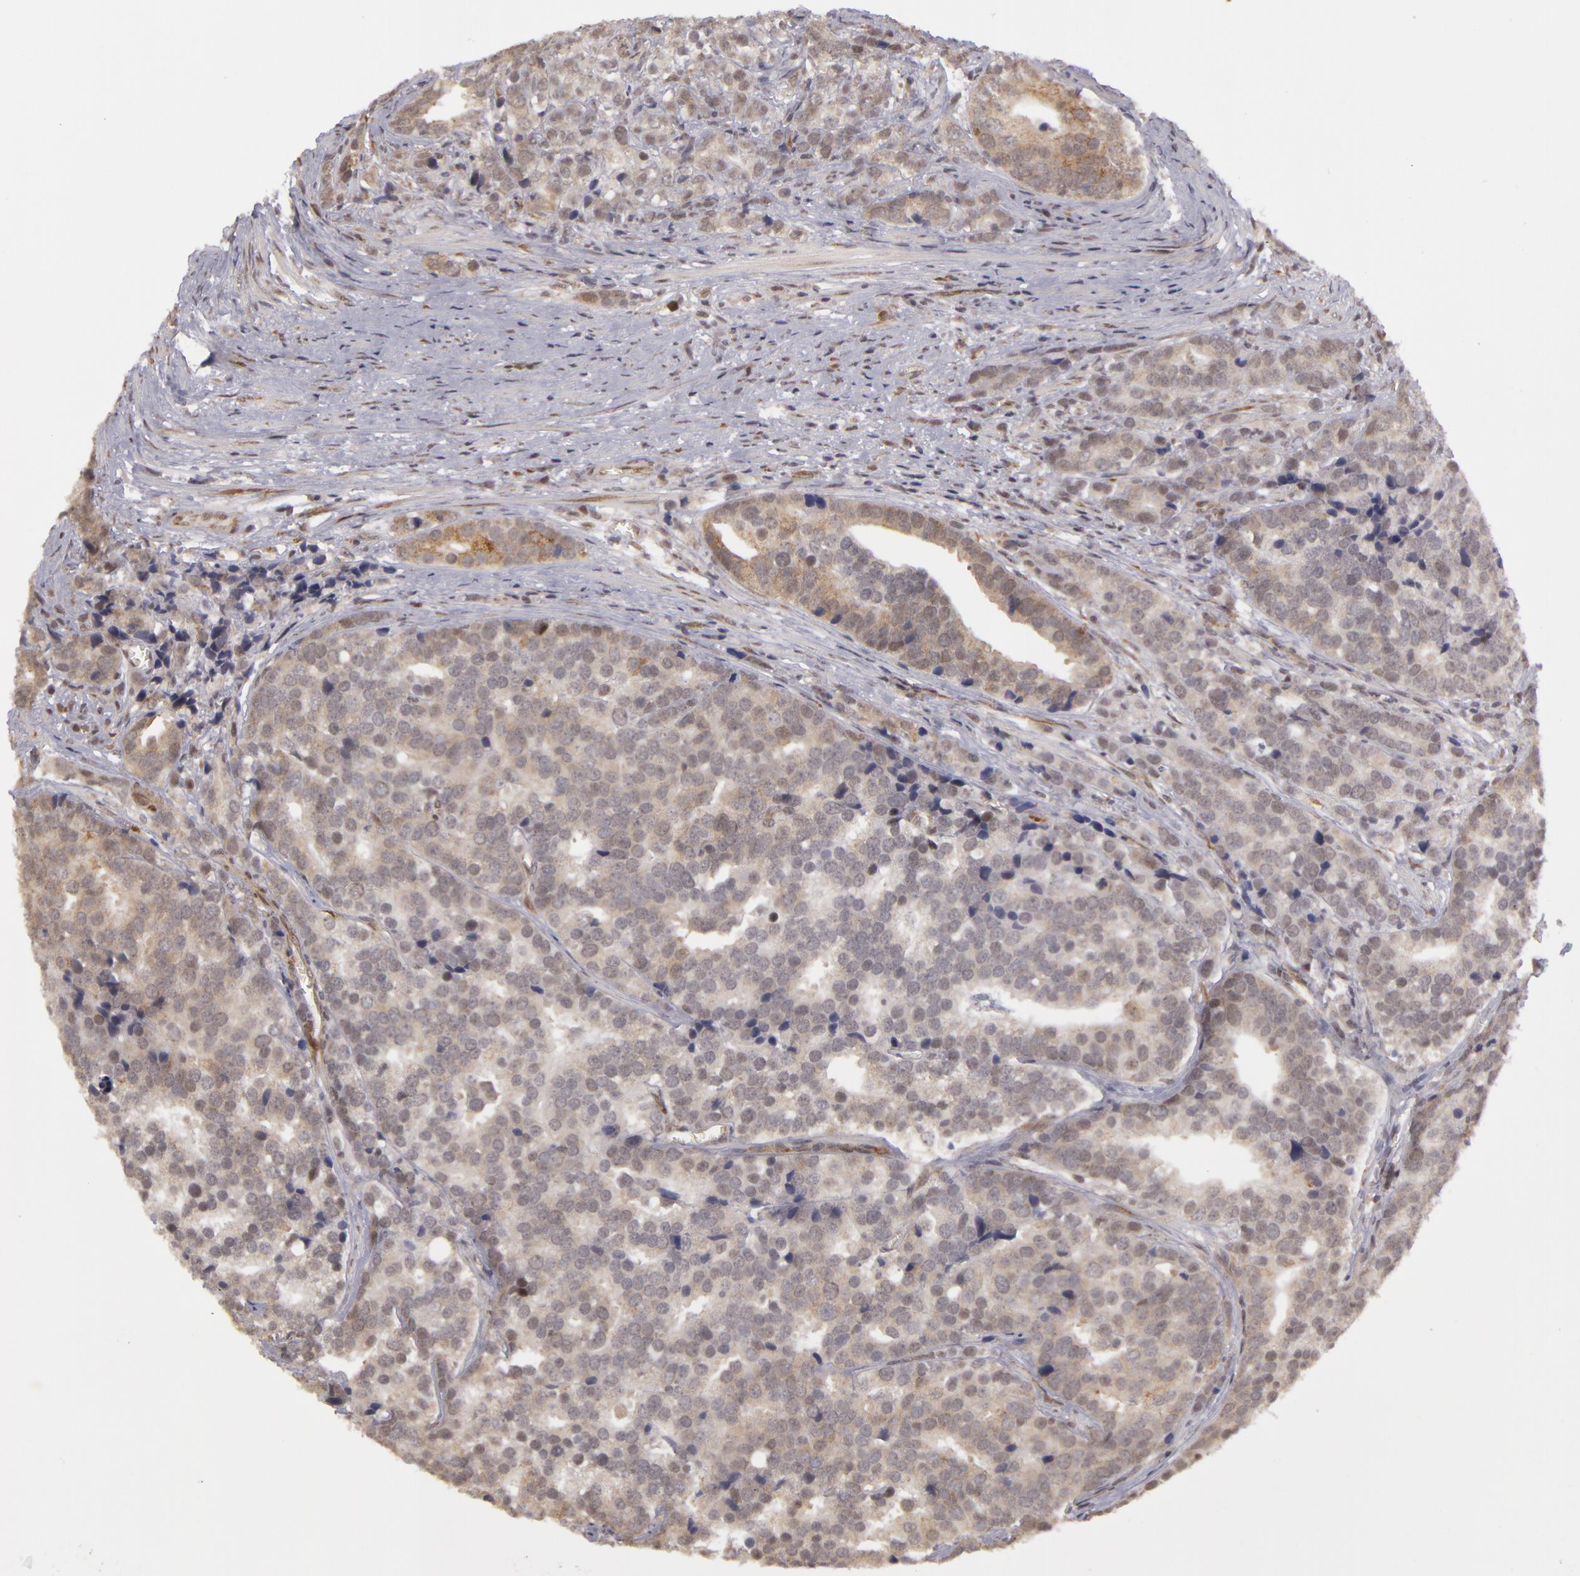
{"staining": {"intensity": "weak", "quantity": "25%-75%", "location": "cytoplasmic/membranous"}, "tissue": "prostate cancer", "cell_type": "Tumor cells", "image_type": "cancer", "snomed": [{"axis": "morphology", "description": "Adenocarcinoma, High grade"}, {"axis": "topography", "description": "Prostate"}], "caption": "Prostate cancer stained with a protein marker shows weak staining in tumor cells.", "gene": "ZNF133", "patient": {"sex": "male", "age": 71}}